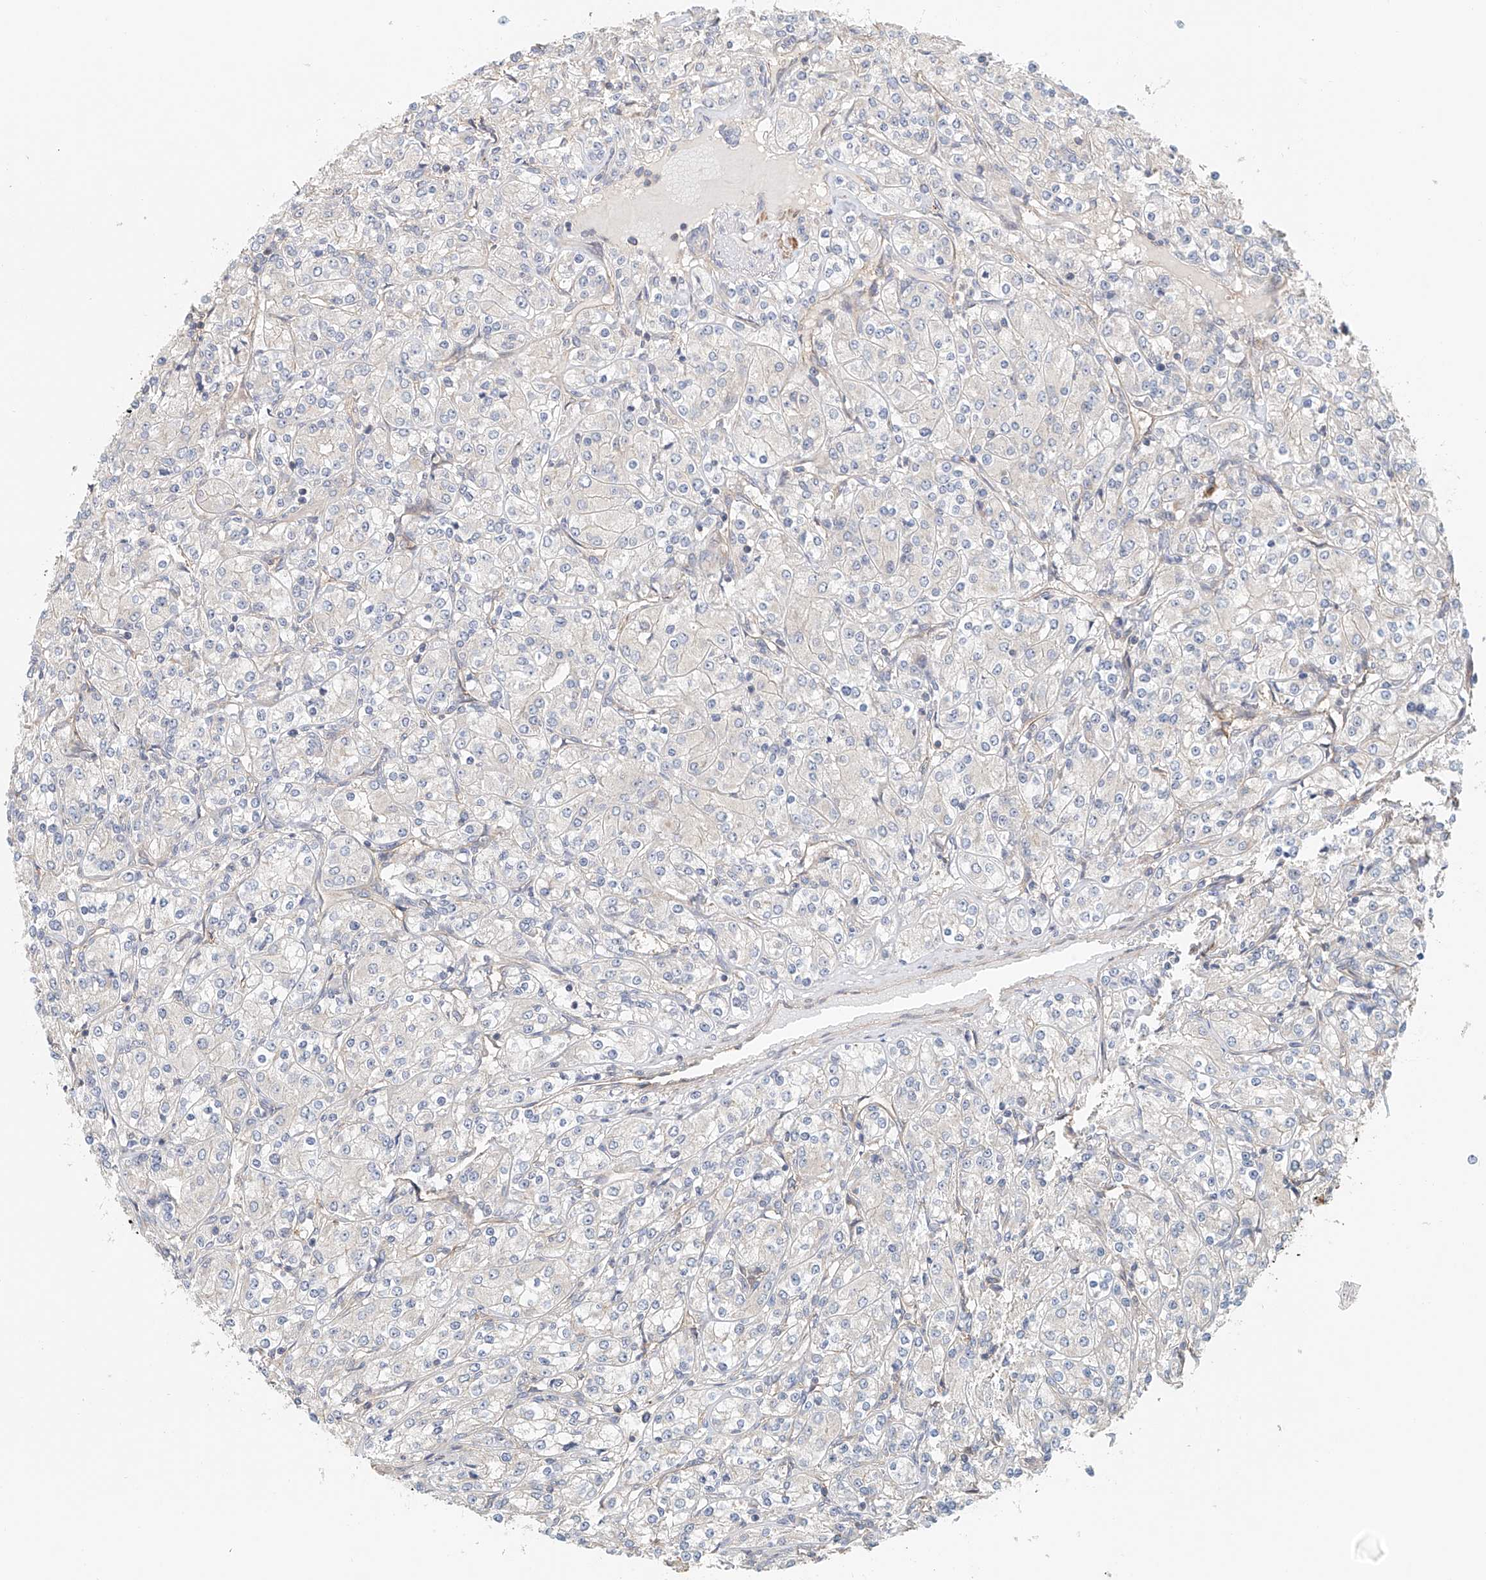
{"staining": {"intensity": "negative", "quantity": "none", "location": "none"}, "tissue": "renal cancer", "cell_type": "Tumor cells", "image_type": "cancer", "snomed": [{"axis": "morphology", "description": "Adenocarcinoma, NOS"}, {"axis": "topography", "description": "Kidney"}], "caption": "The micrograph shows no staining of tumor cells in adenocarcinoma (renal).", "gene": "FRYL", "patient": {"sex": "male", "age": 77}}